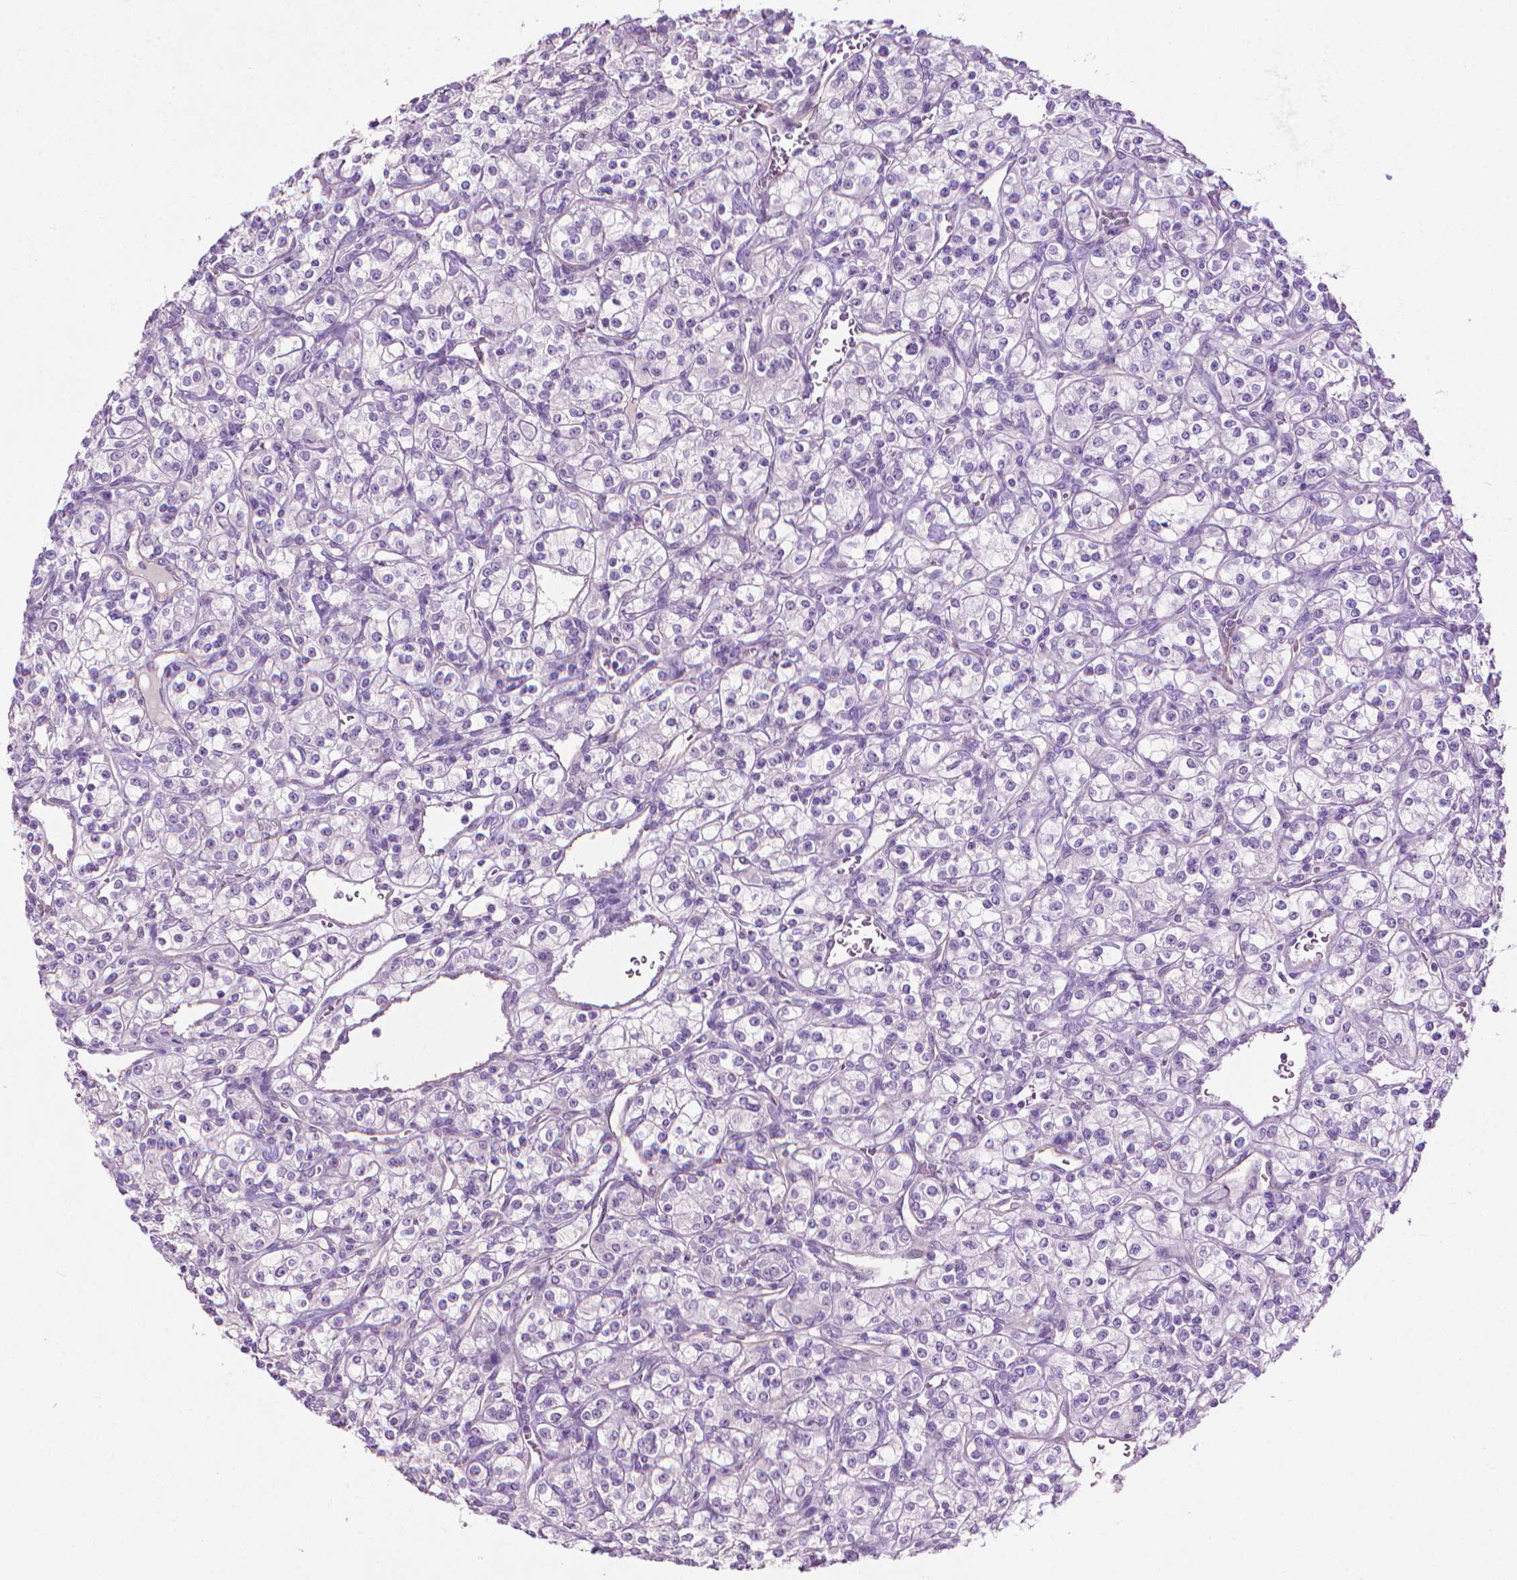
{"staining": {"intensity": "negative", "quantity": "none", "location": "none"}, "tissue": "renal cancer", "cell_type": "Tumor cells", "image_type": "cancer", "snomed": [{"axis": "morphology", "description": "Adenocarcinoma, NOS"}, {"axis": "topography", "description": "Kidney"}], "caption": "Tumor cells show no significant protein staining in renal cancer (adenocarcinoma).", "gene": "KRT73", "patient": {"sex": "male", "age": 77}}